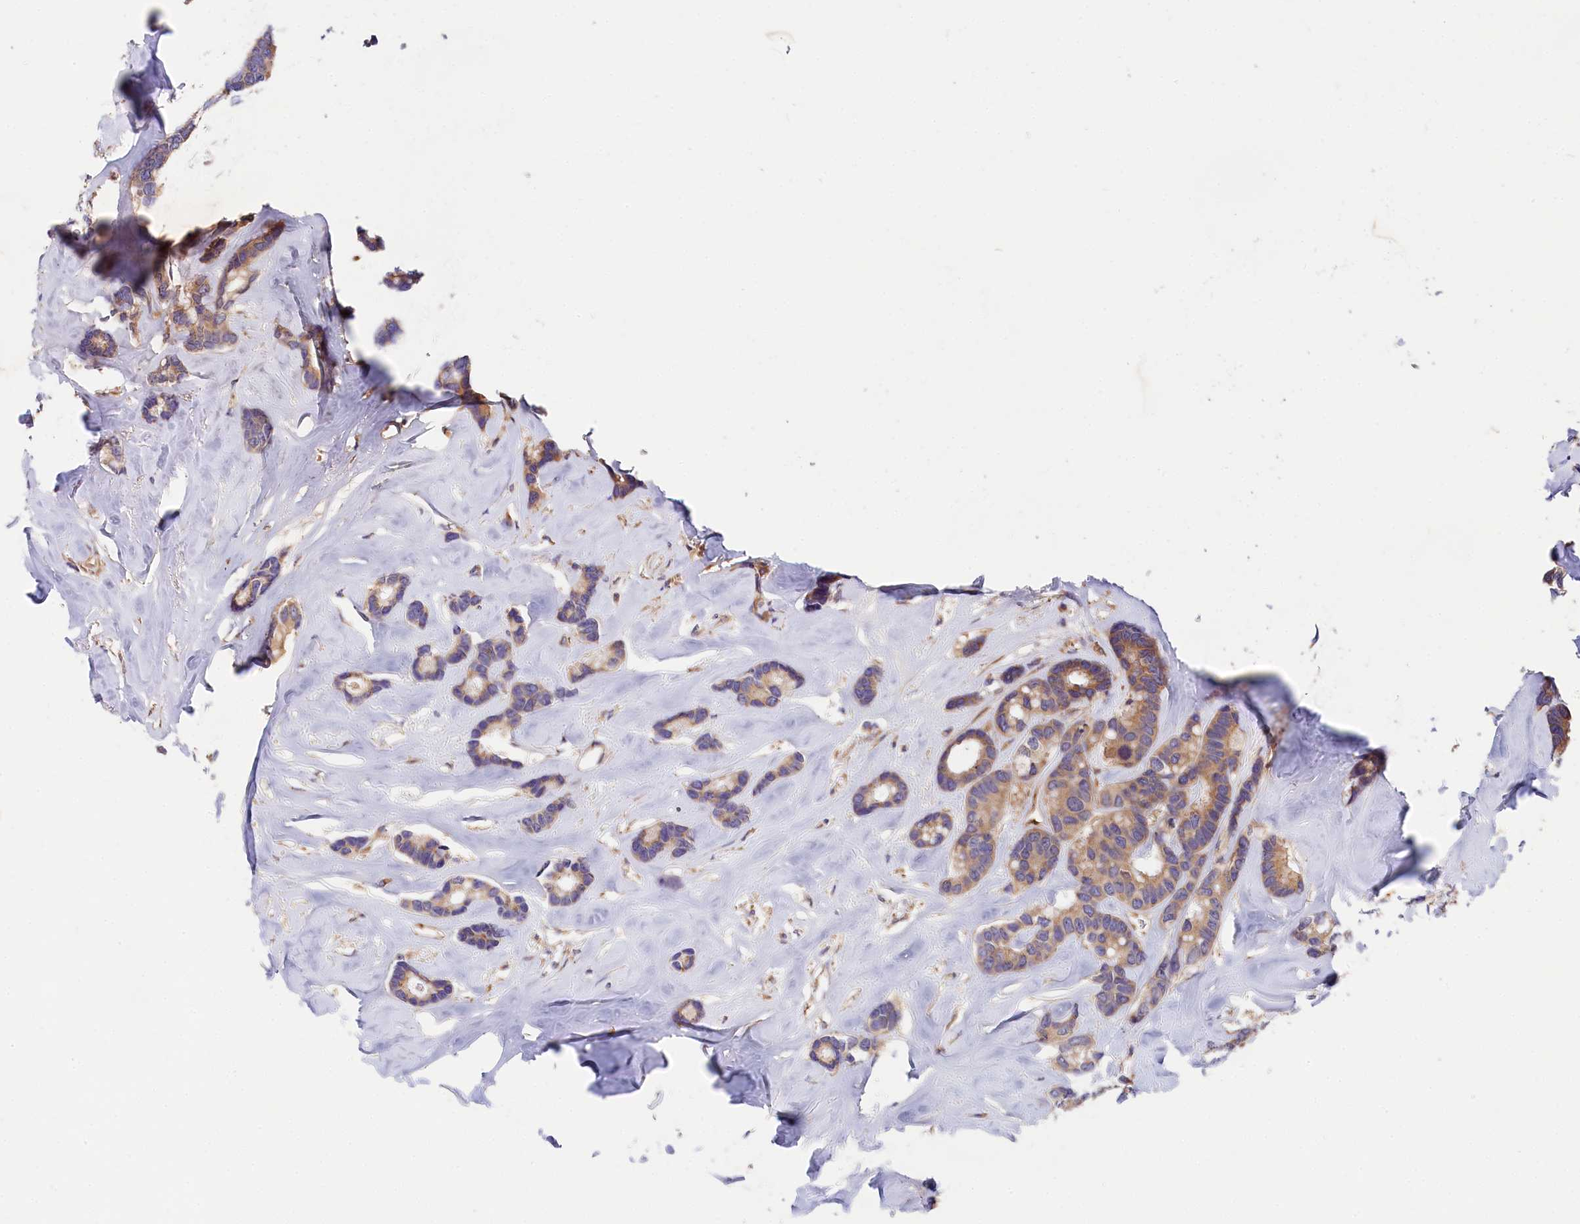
{"staining": {"intensity": "weak", "quantity": ">75%", "location": "cytoplasmic/membranous"}, "tissue": "breast cancer", "cell_type": "Tumor cells", "image_type": "cancer", "snomed": [{"axis": "morphology", "description": "Duct carcinoma"}, {"axis": "topography", "description": "Breast"}], "caption": "Human breast cancer stained for a protein (brown) shows weak cytoplasmic/membranous positive expression in approximately >75% of tumor cells.", "gene": "SPG11", "patient": {"sex": "female", "age": 87}}